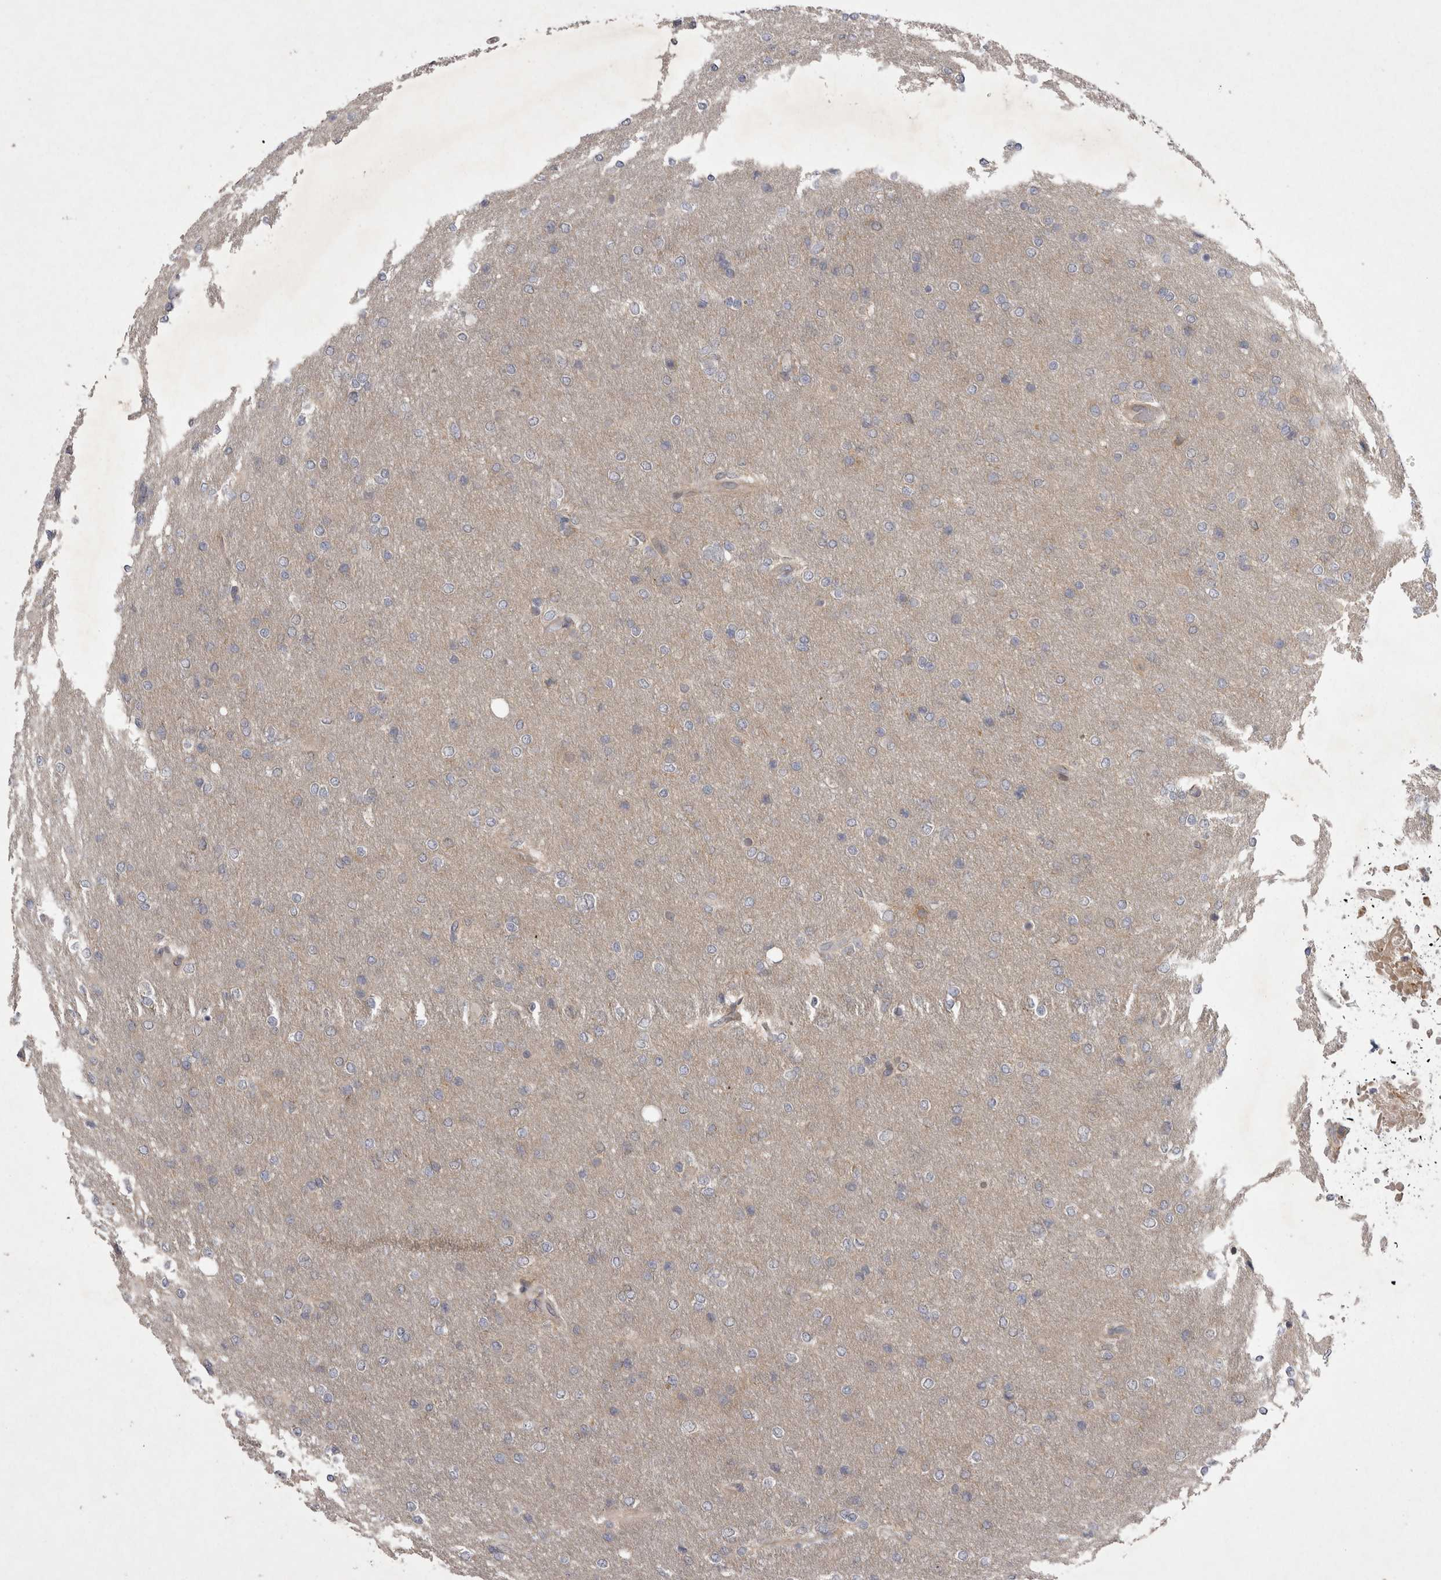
{"staining": {"intensity": "negative", "quantity": "none", "location": "none"}, "tissue": "glioma", "cell_type": "Tumor cells", "image_type": "cancer", "snomed": [{"axis": "morphology", "description": "Glioma, malignant, High grade"}, {"axis": "topography", "description": "Cerebral cortex"}], "caption": "This photomicrograph is of glioma stained with IHC to label a protein in brown with the nuclei are counter-stained blue. There is no staining in tumor cells.", "gene": "TSPOAP1", "patient": {"sex": "female", "age": 36}}